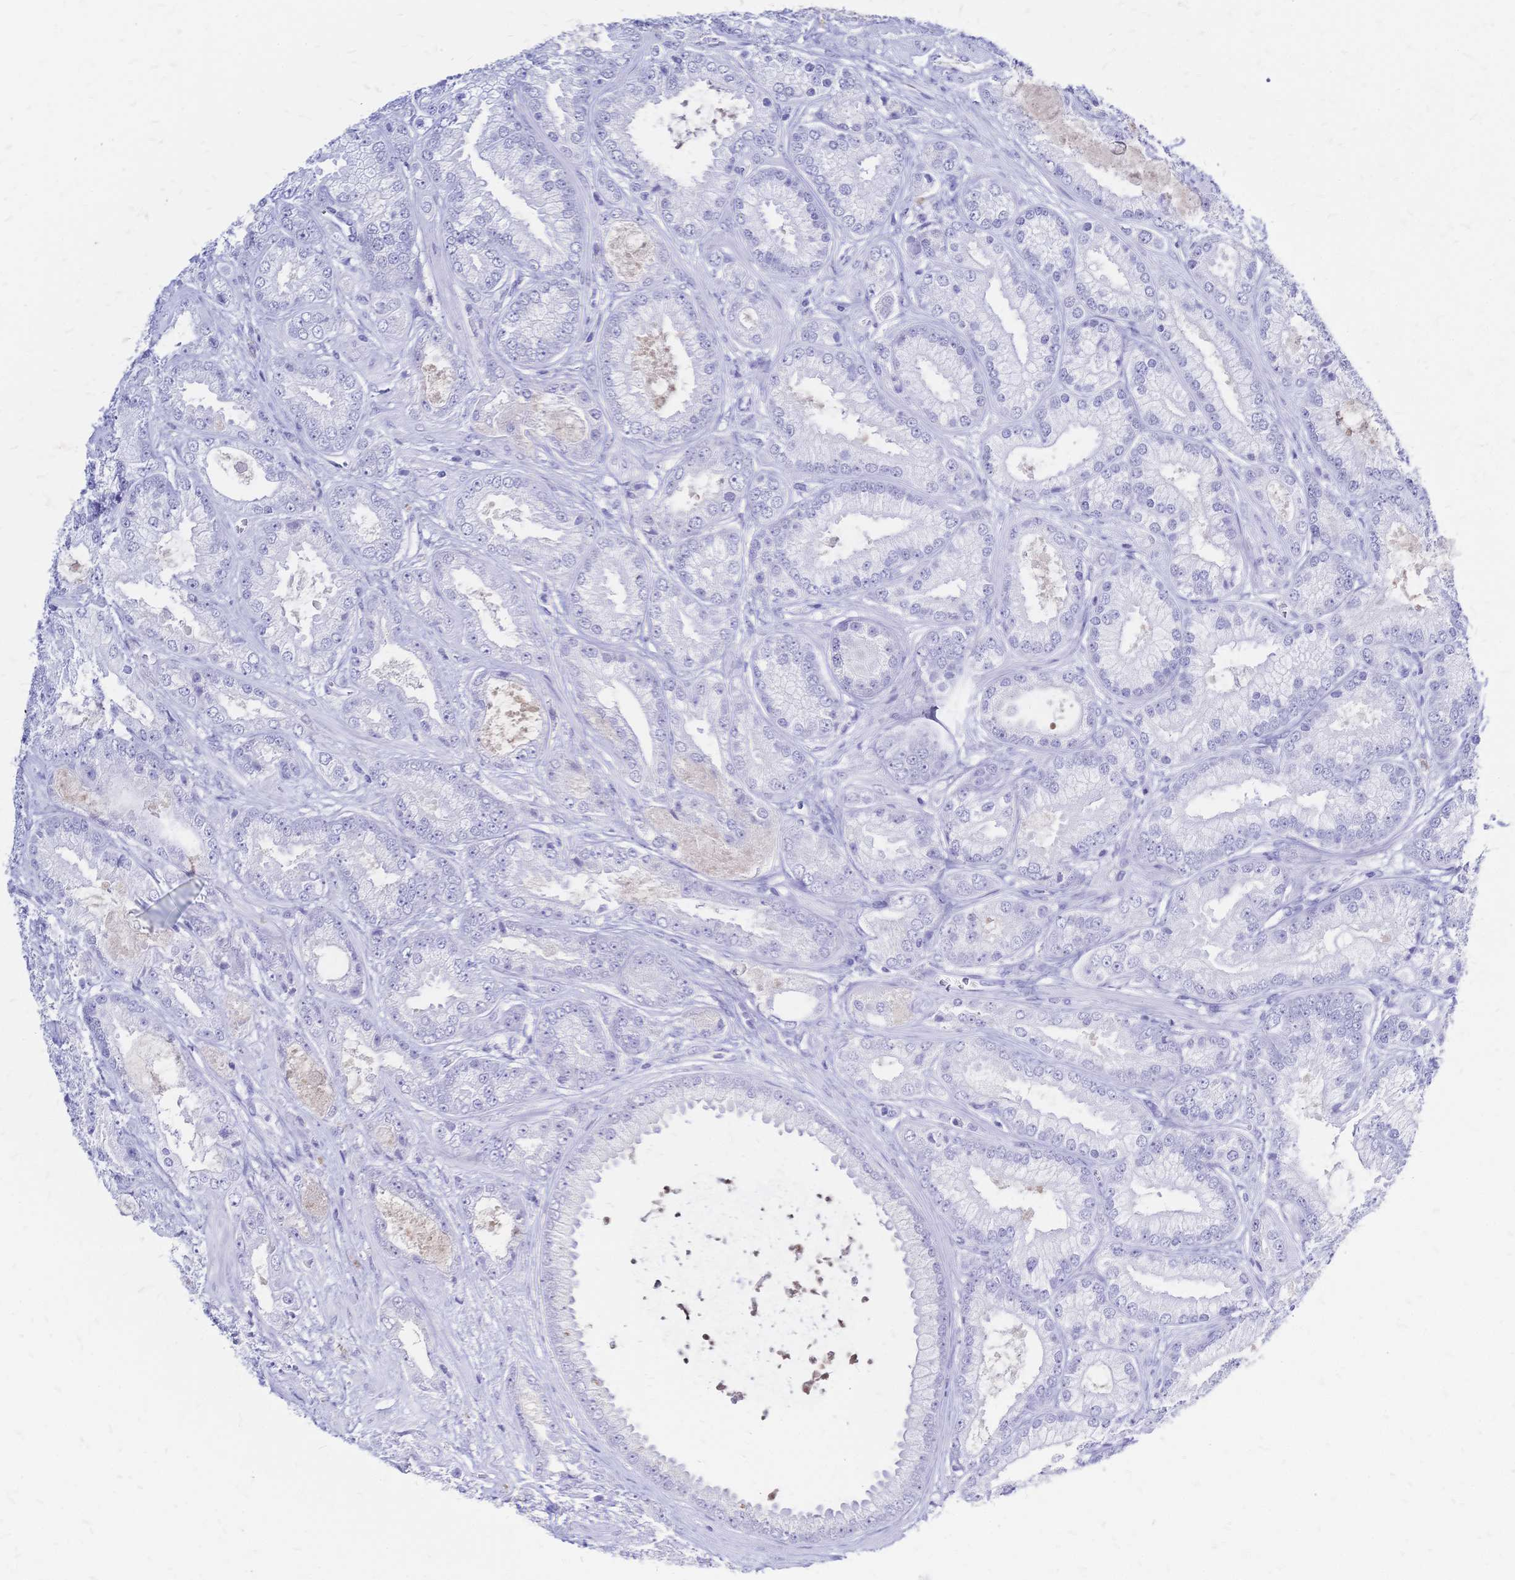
{"staining": {"intensity": "negative", "quantity": "none", "location": "none"}, "tissue": "prostate cancer", "cell_type": "Tumor cells", "image_type": "cancer", "snomed": [{"axis": "morphology", "description": "Adenocarcinoma, High grade"}, {"axis": "topography", "description": "Prostate"}], "caption": "DAB (3,3'-diaminobenzidine) immunohistochemical staining of prostate cancer (high-grade adenocarcinoma) reveals no significant expression in tumor cells.", "gene": "FA2H", "patient": {"sex": "male", "age": 67}}